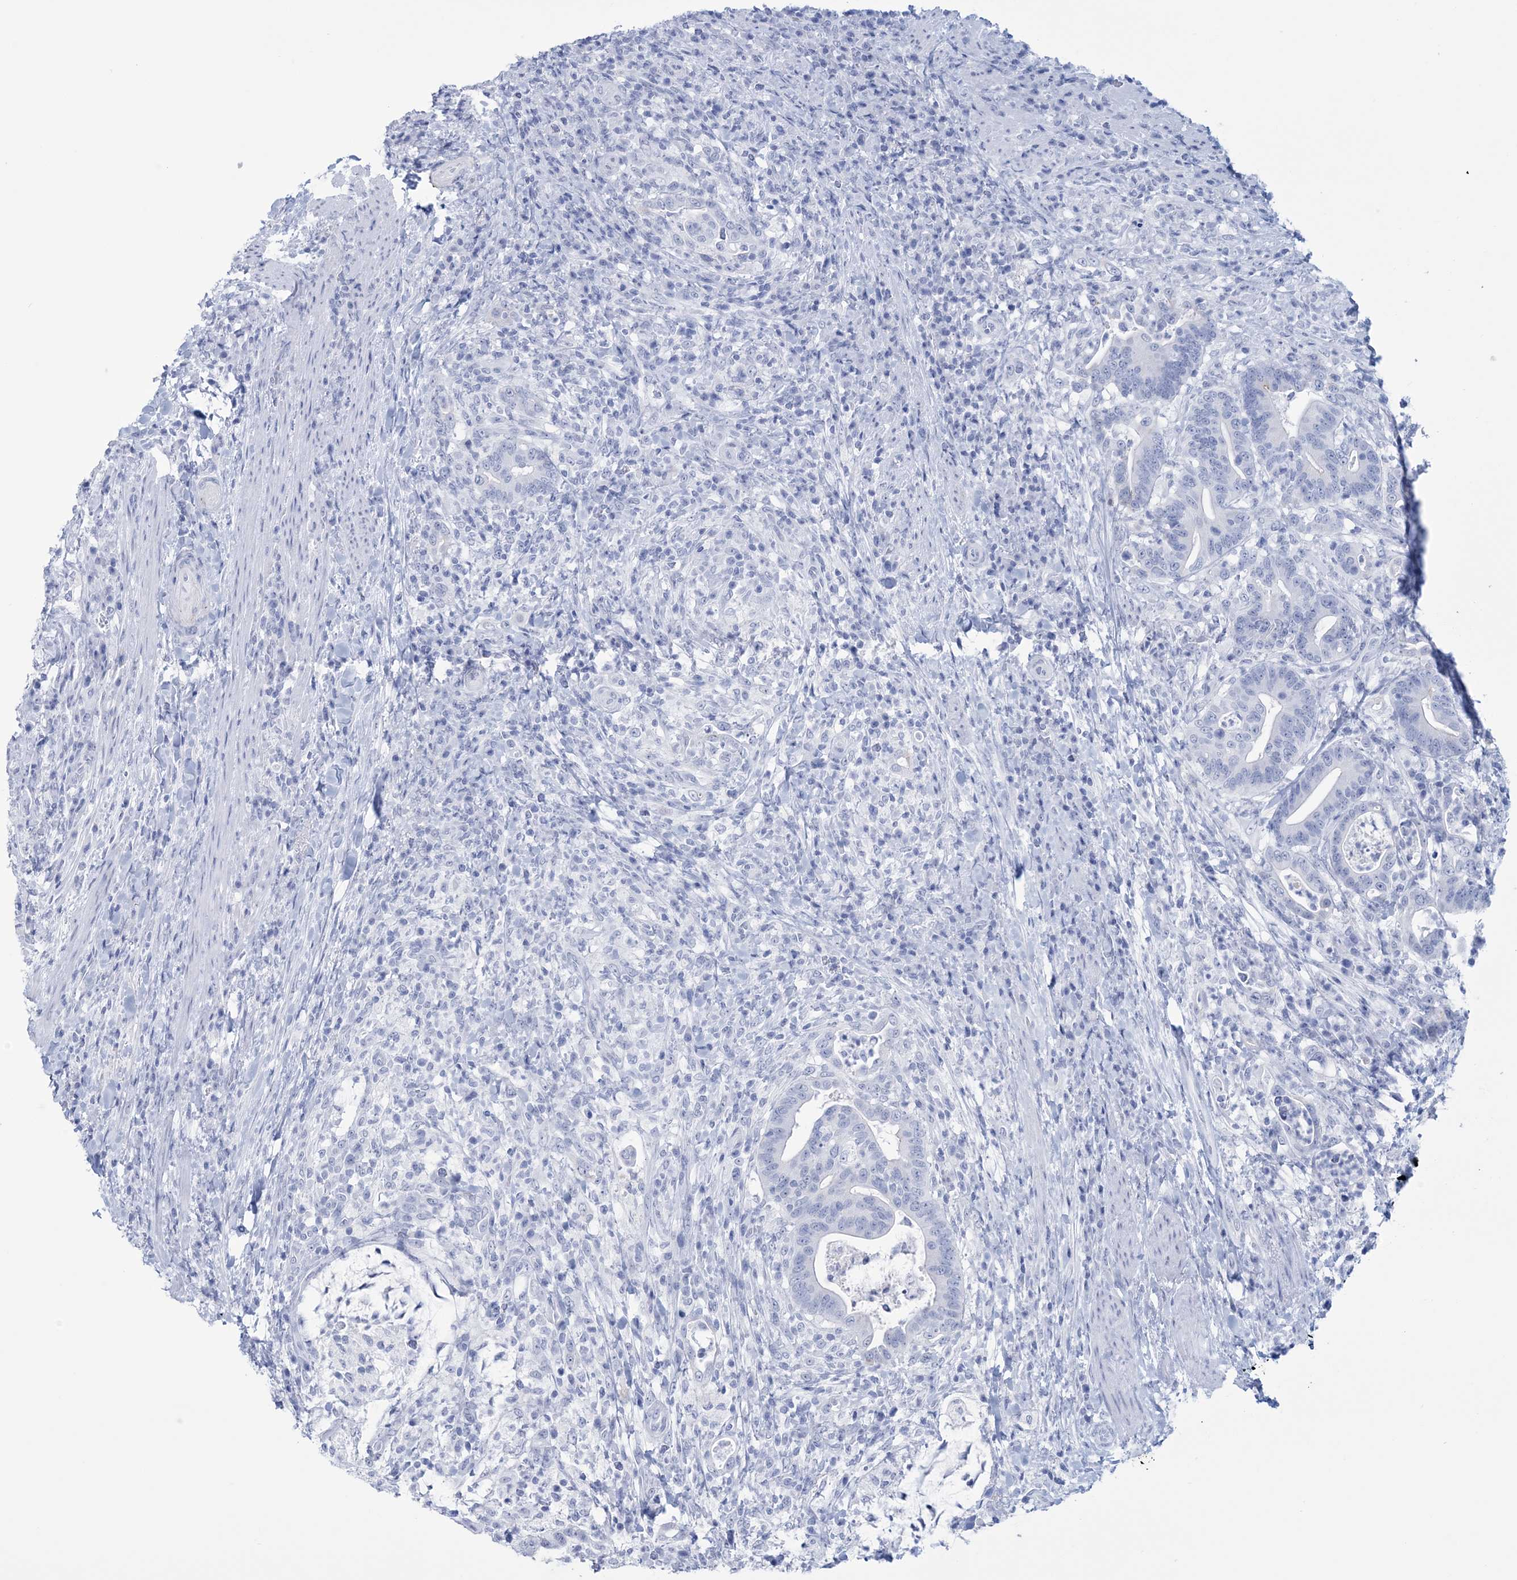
{"staining": {"intensity": "negative", "quantity": "none", "location": "none"}, "tissue": "colorectal cancer", "cell_type": "Tumor cells", "image_type": "cancer", "snomed": [{"axis": "morphology", "description": "Adenocarcinoma, NOS"}, {"axis": "topography", "description": "Colon"}], "caption": "DAB immunohistochemical staining of human adenocarcinoma (colorectal) shows no significant staining in tumor cells. (DAB (3,3'-diaminobenzidine) immunohistochemistry, high magnification).", "gene": "DPCD", "patient": {"sex": "female", "age": 66}}